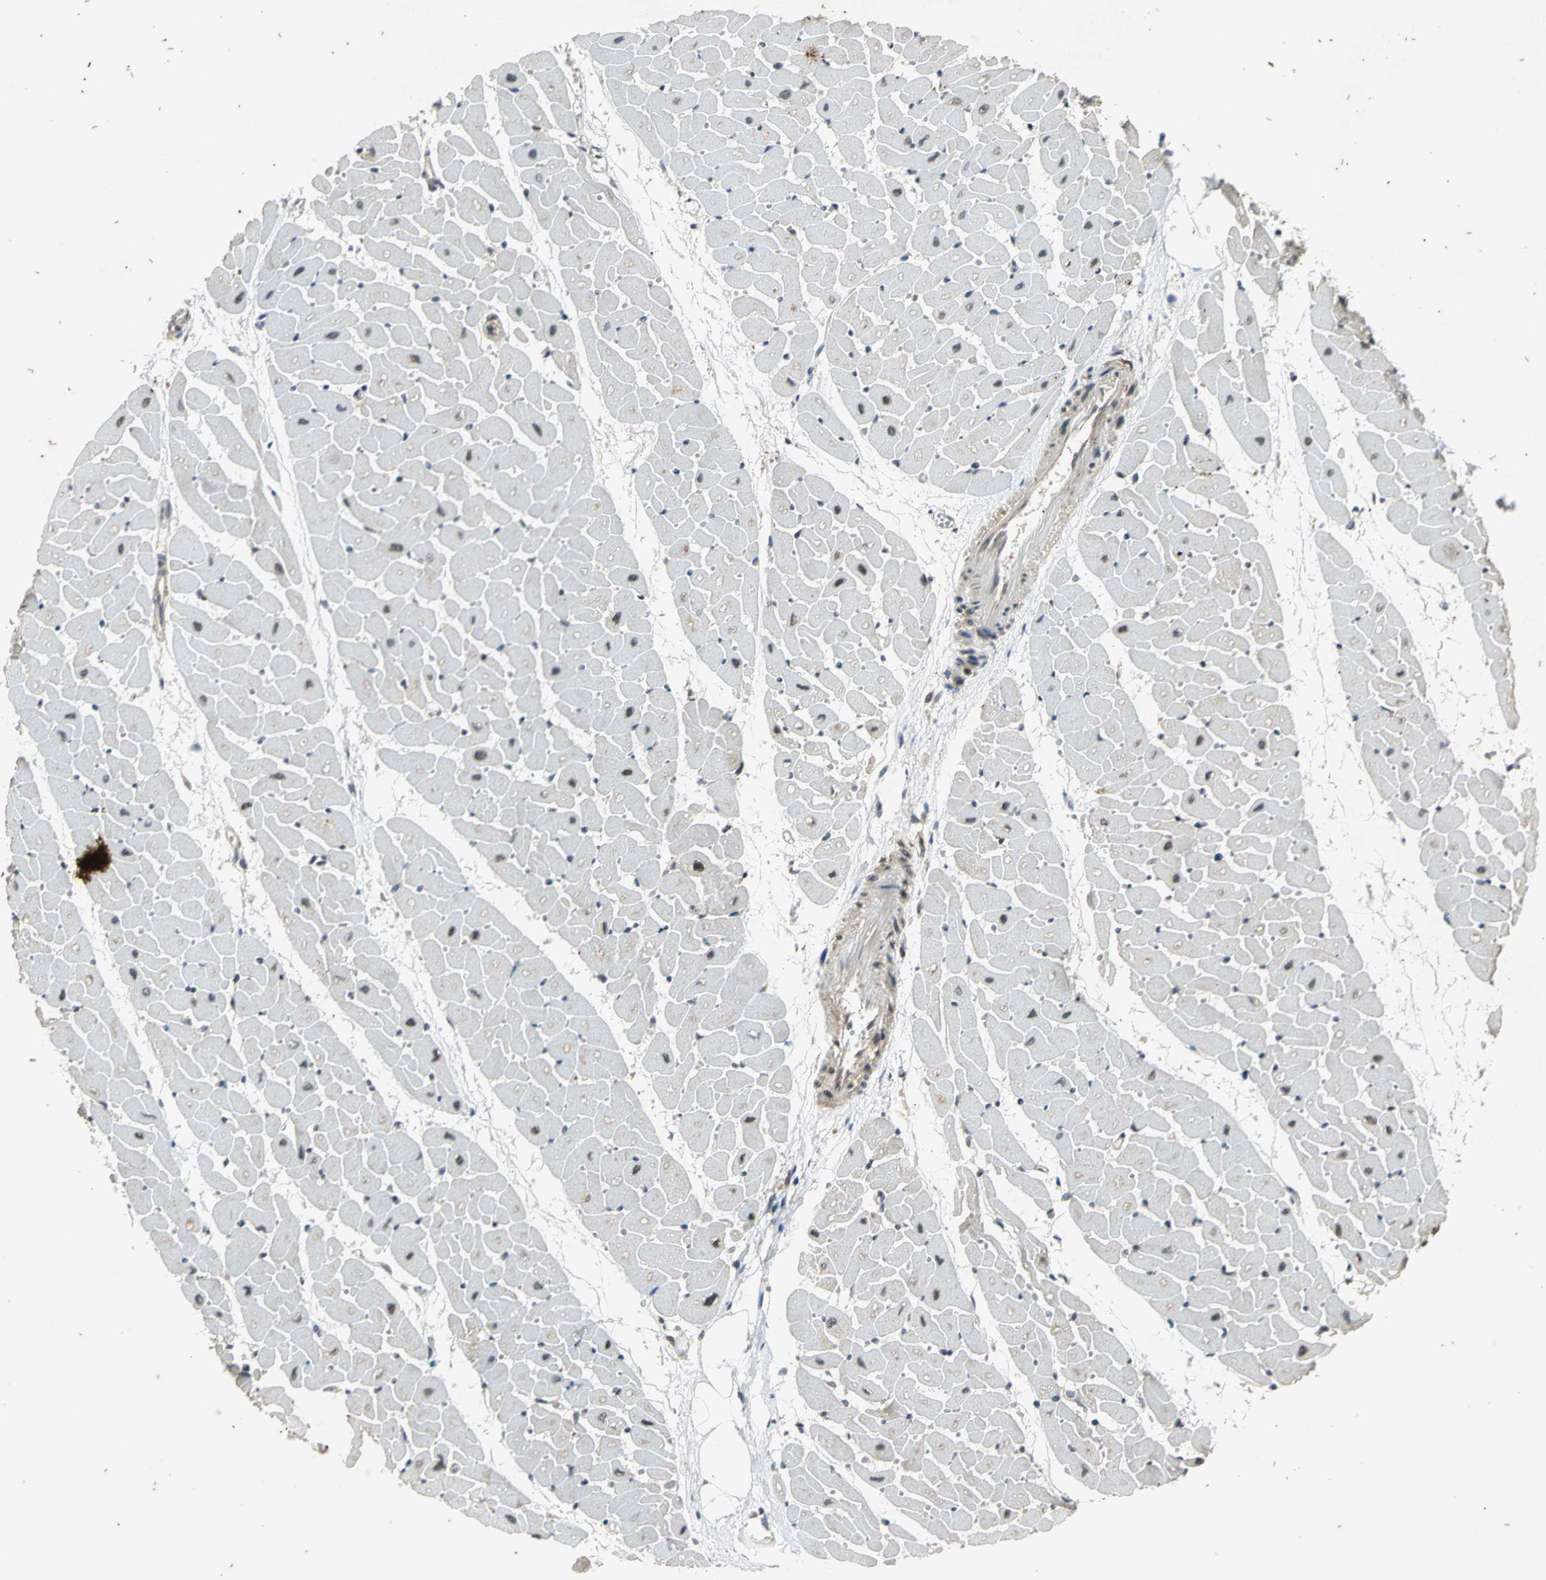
{"staining": {"intensity": "weak", "quantity": "25%-75%", "location": "nuclear"}, "tissue": "heart muscle", "cell_type": "Cardiomyocytes", "image_type": "normal", "snomed": [{"axis": "morphology", "description": "Normal tissue, NOS"}, {"axis": "topography", "description": "Heart"}], "caption": "Heart muscle stained with IHC shows weak nuclear expression in approximately 25%-75% of cardiomyocytes.", "gene": "NOTCH3", "patient": {"sex": "female", "age": 19}}